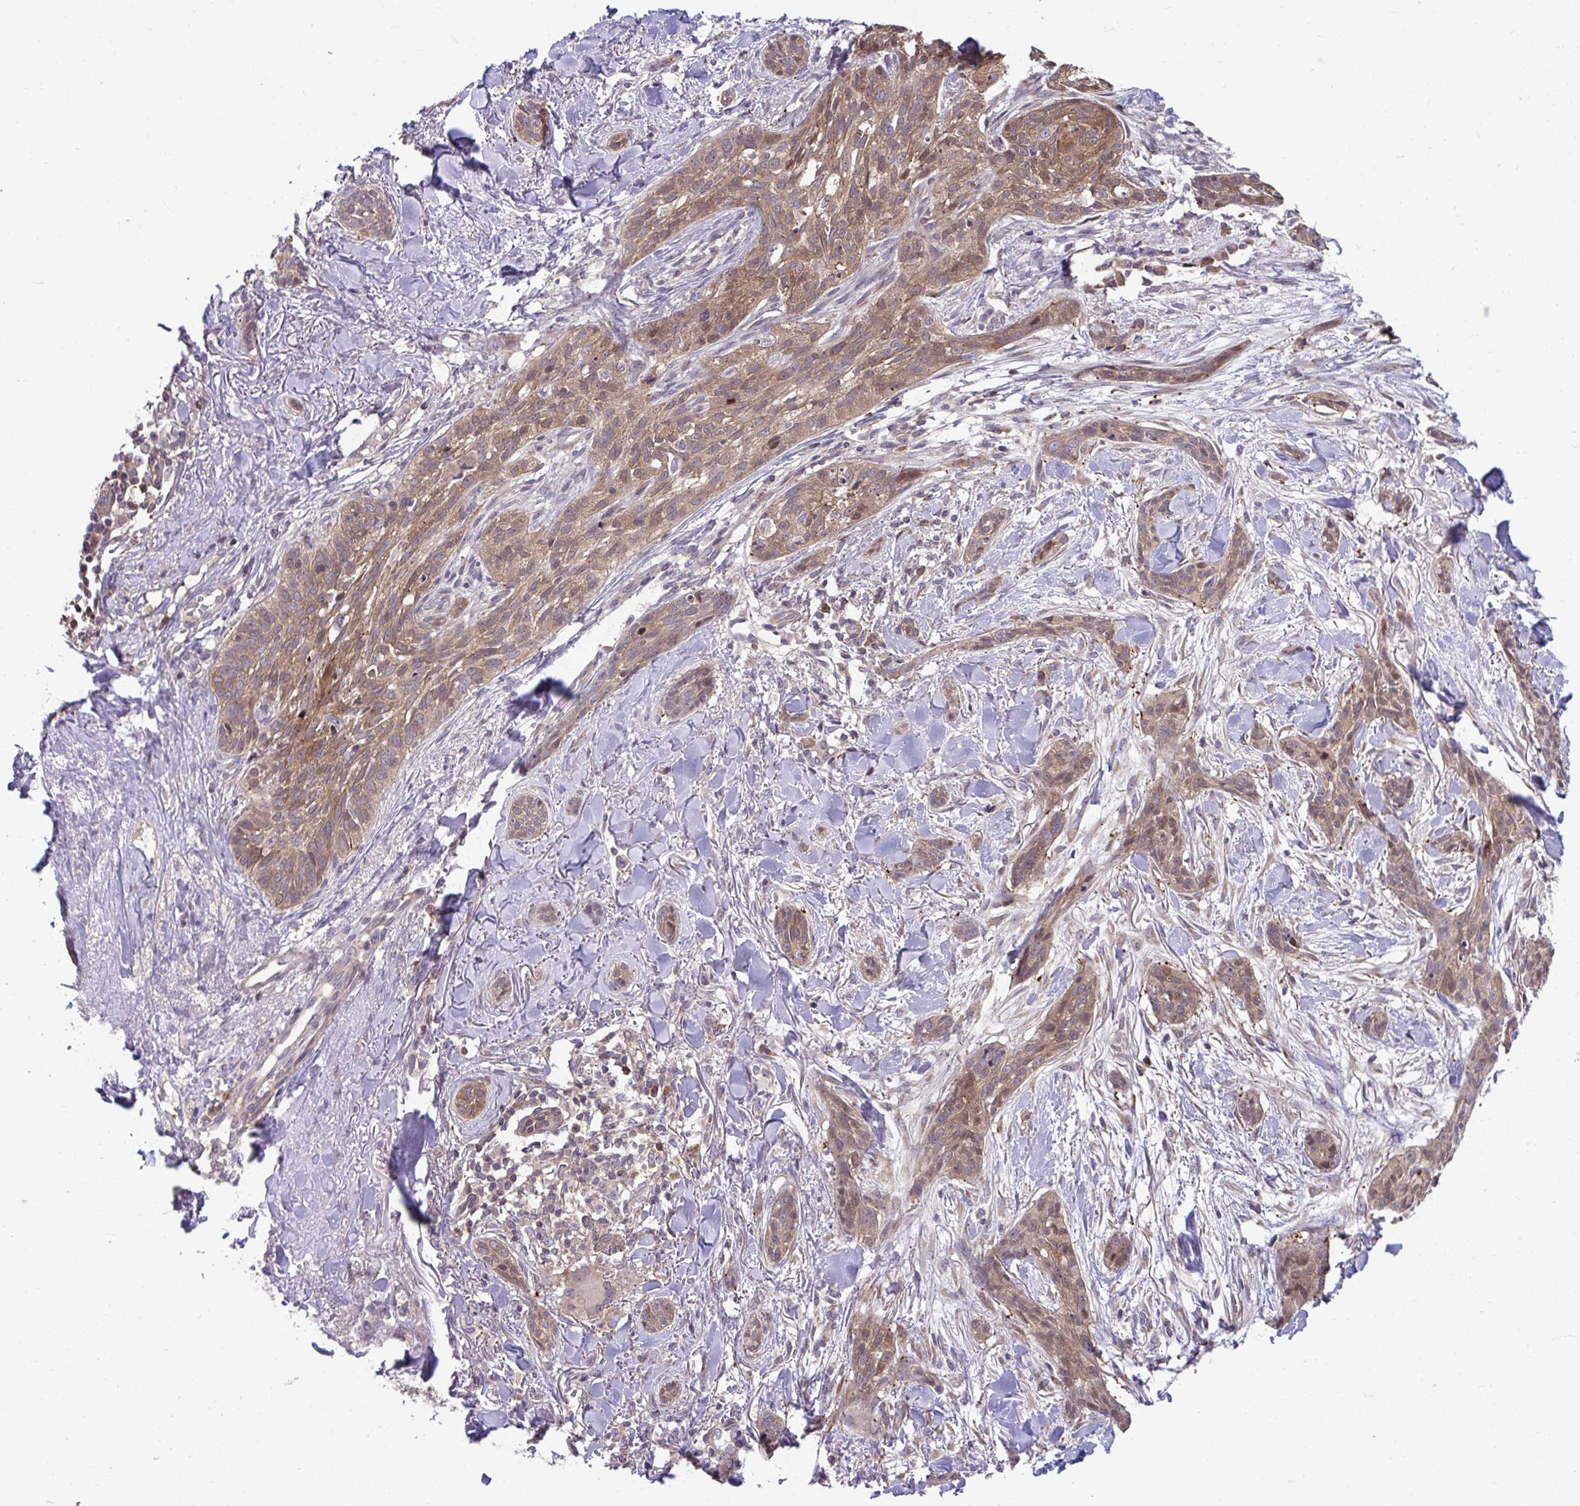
{"staining": {"intensity": "moderate", "quantity": ">75%", "location": "cytoplasmic/membranous"}, "tissue": "skin cancer", "cell_type": "Tumor cells", "image_type": "cancer", "snomed": [{"axis": "morphology", "description": "Basal cell carcinoma"}, {"axis": "topography", "description": "Skin"}], "caption": "Basal cell carcinoma (skin) was stained to show a protein in brown. There is medium levels of moderate cytoplasmic/membranous positivity in approximately >75% of tumor cells. (DAB IHC with brightfield microscopy, high magnification).", "gene": "PCDHB7", "patient": {"sex": "male", "age": 52}}